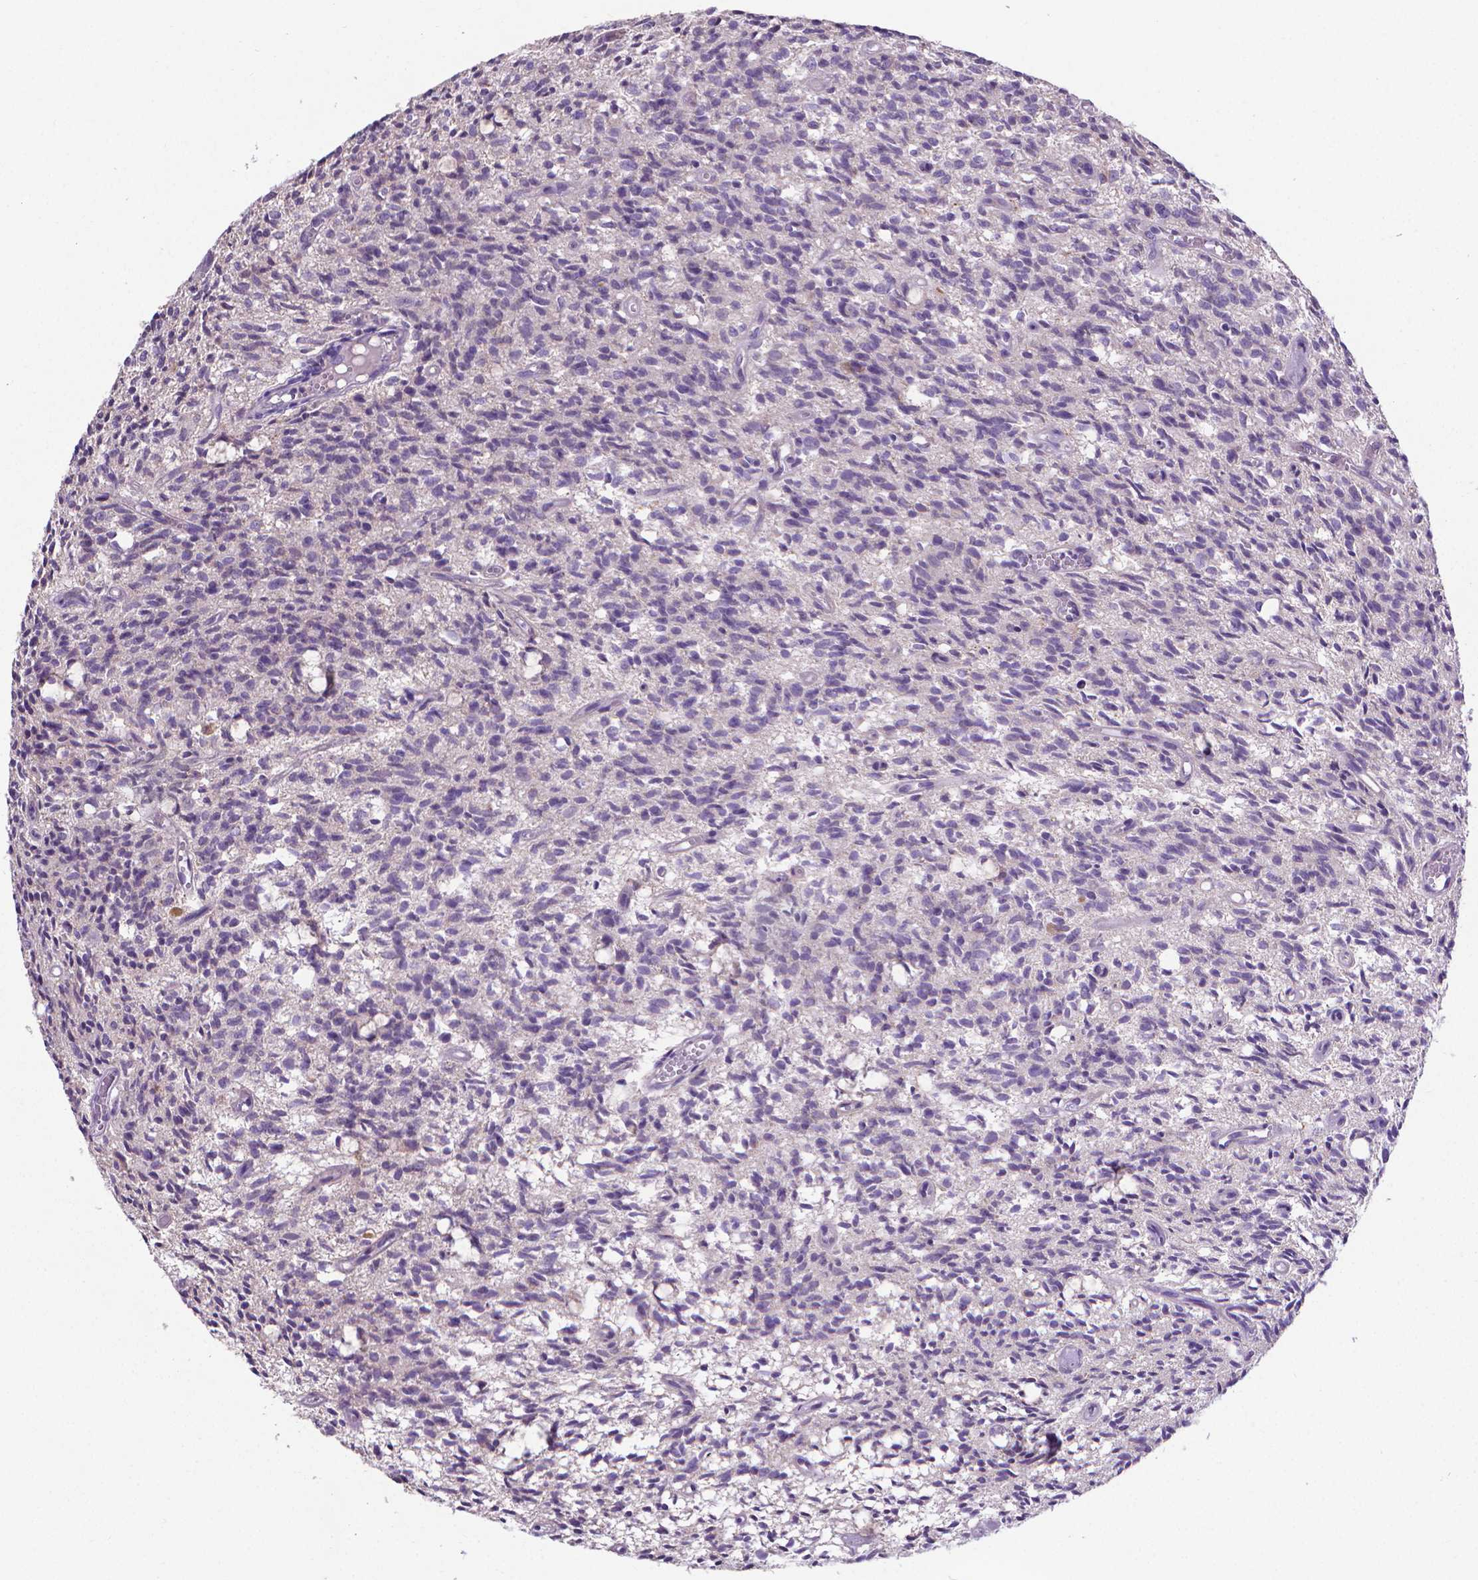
{"staining": {"intensity": "weak", "quantity": "<25%", "location": "cytoplasmic/membranous"}, "tissue": "glioma", "cell_type": "Tumor cells", "image_type": "cancer", "snomed": [{"axis": "morphology", "description": "Glioma, malignant, Low grade"}, {"axis": "topography", "description": "Brain"}], "caption": "This is an immunohistochemistry (IHC) histopathology image of malignant glioma (low-grade). There is no expression in tumor cells.", "gene": "GPR63", "patient": {"sex": "male", "age": 64}}